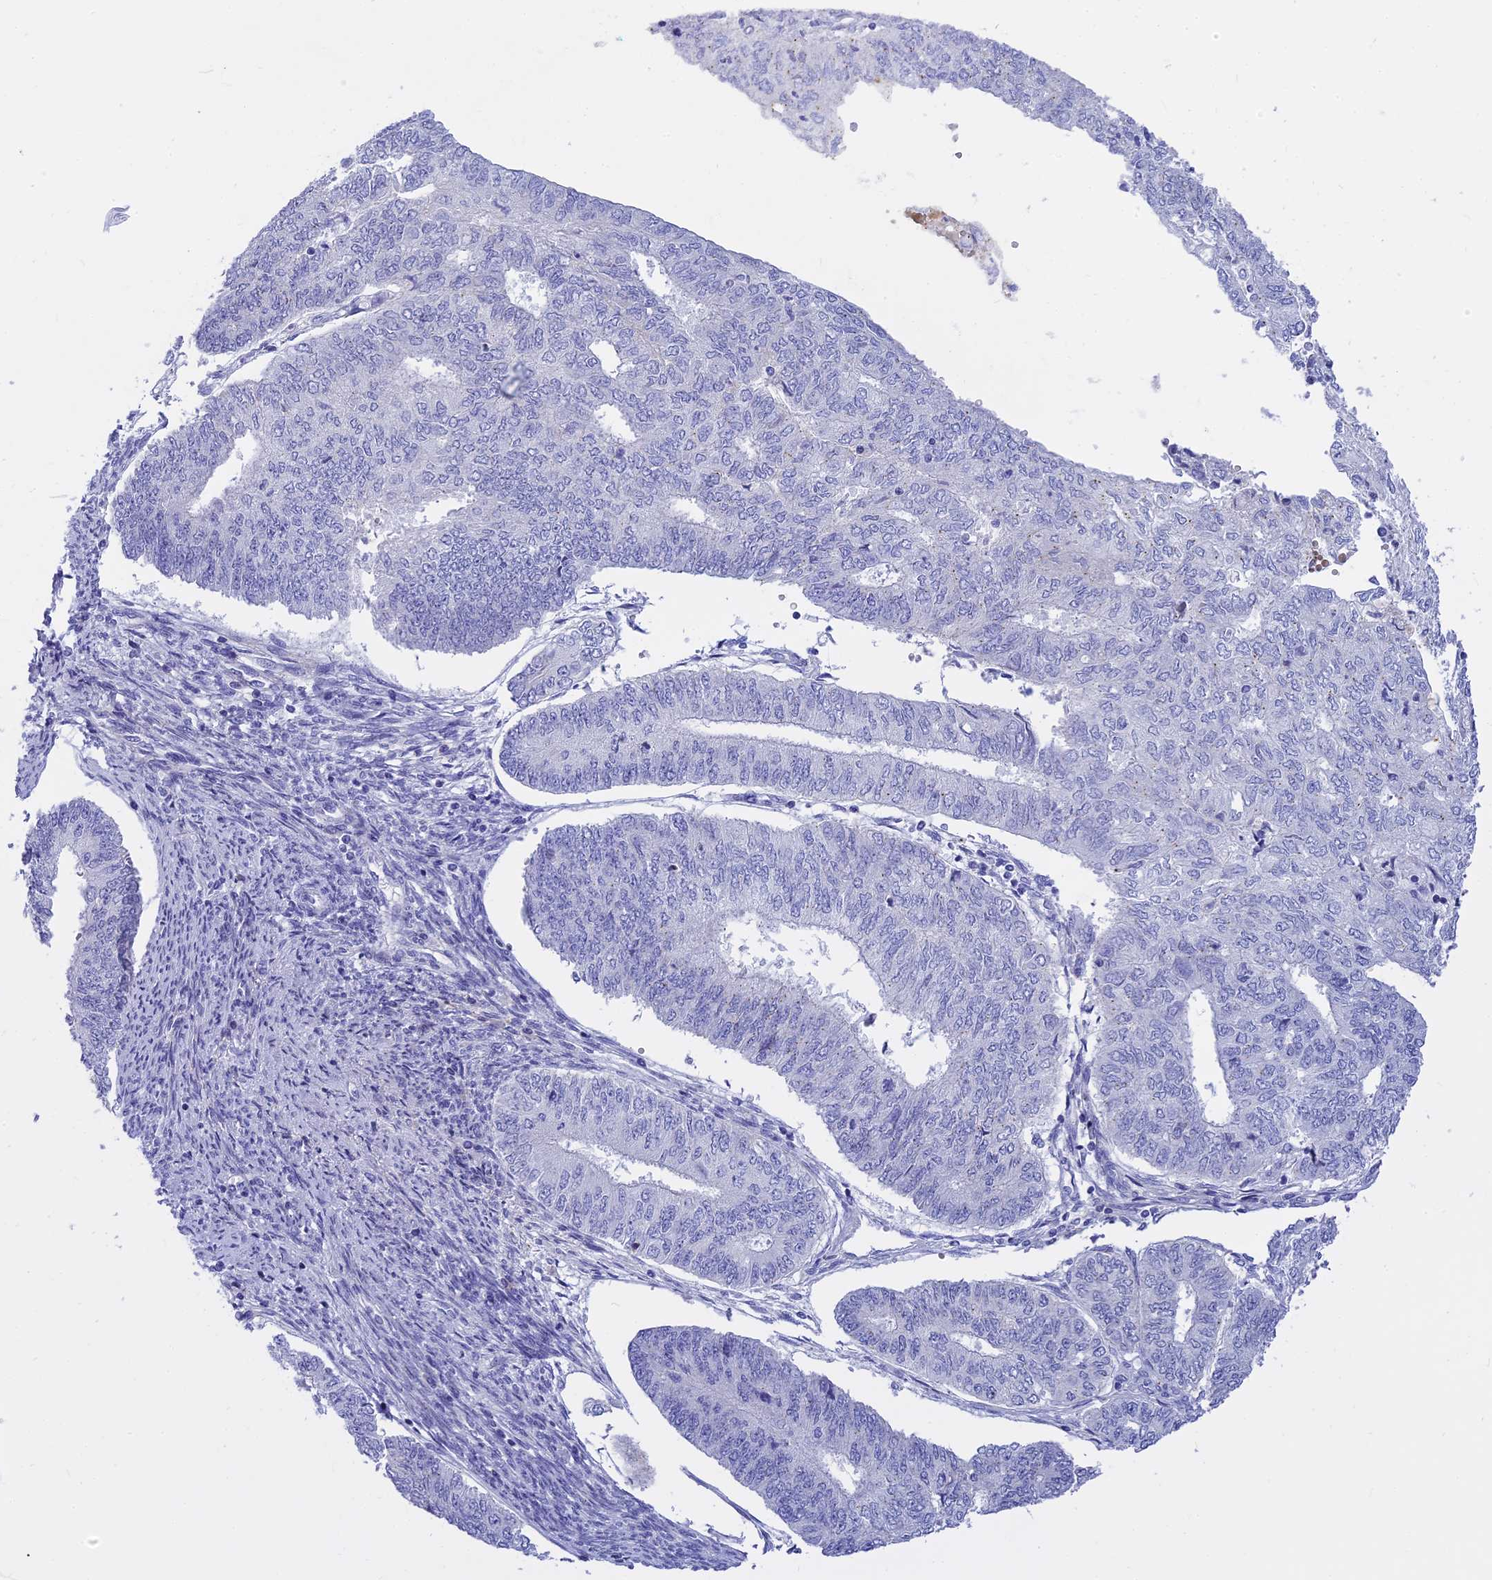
{"staining": {"intensity": "negative", "quantity": "none", "location": "none"}, "tissue": "endometrial cancer", "cell_type": "Tumor cells", "image_type": "cancer", "snomed": [{"axis": "morphology", "description": "Adenocarcinoma, NOS"}, {"axis": "topography", "description": "Endometrium"}], "caption": "Endometrial cancer was stained to show a protein in brown. There is no significant positivity in tumor cells.", "gene": "MBD3L1", "patient": {"sex": "female", "age": 68}}